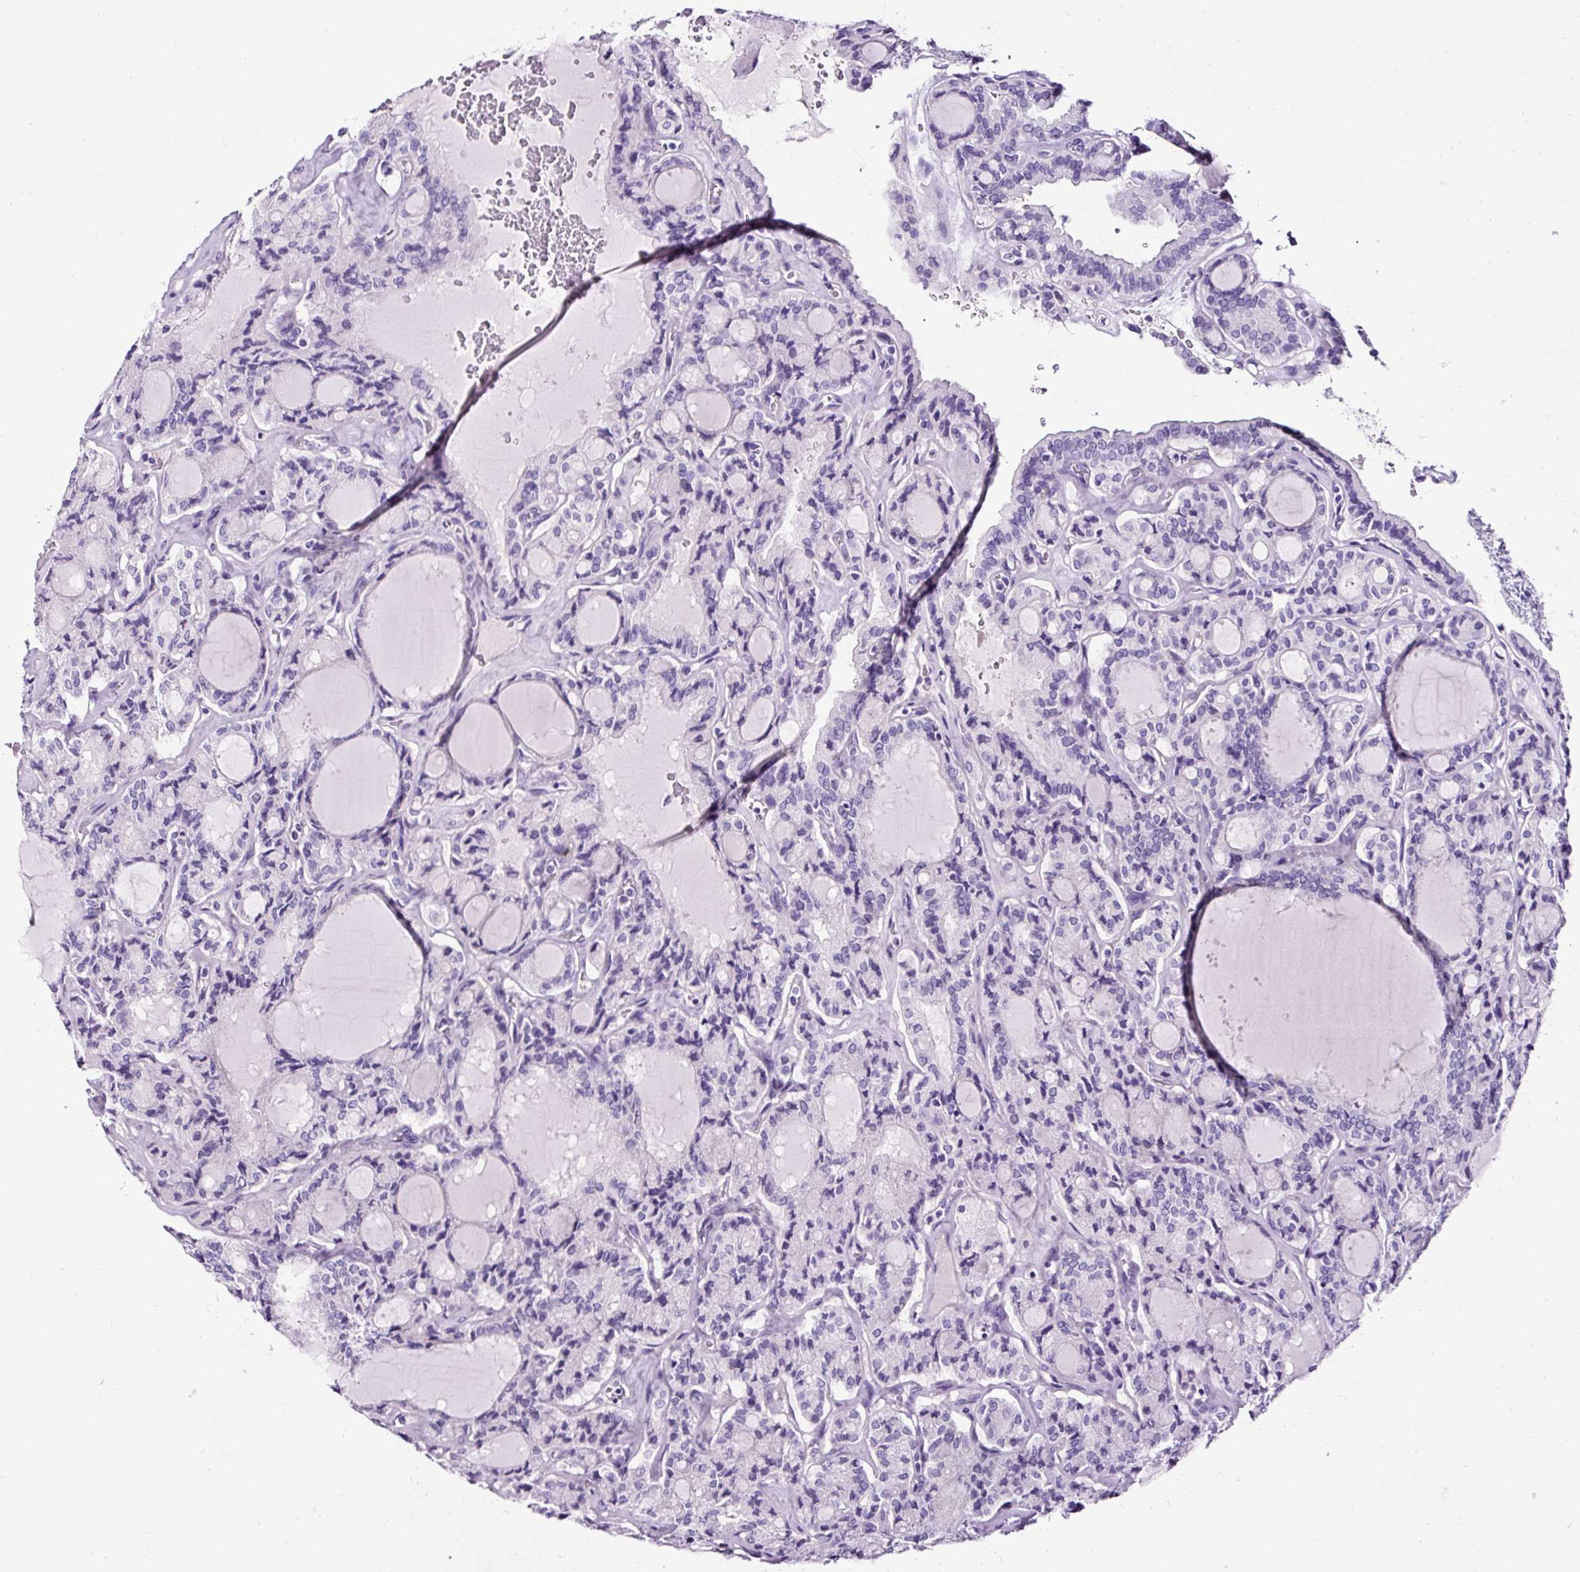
{"staining": {"intensity": "negative", "quantity": "none", "location": "none"}, "tissue": "thyroid cancer", "cell_type": "Tumor cells", "image_type": "cancer", "snomed": [{"axis": "morphology", "description": "Papillary adenocarcinoma, NOS"}, {"axis": "topography", "description": "Thyroid gland"}], "caption": "The IHC micrograph has no significant staining in tumor cells of thyroid cancer tissue.", "gene": "SLC7A8", "patient": {"sex": "male", "age": 87}}